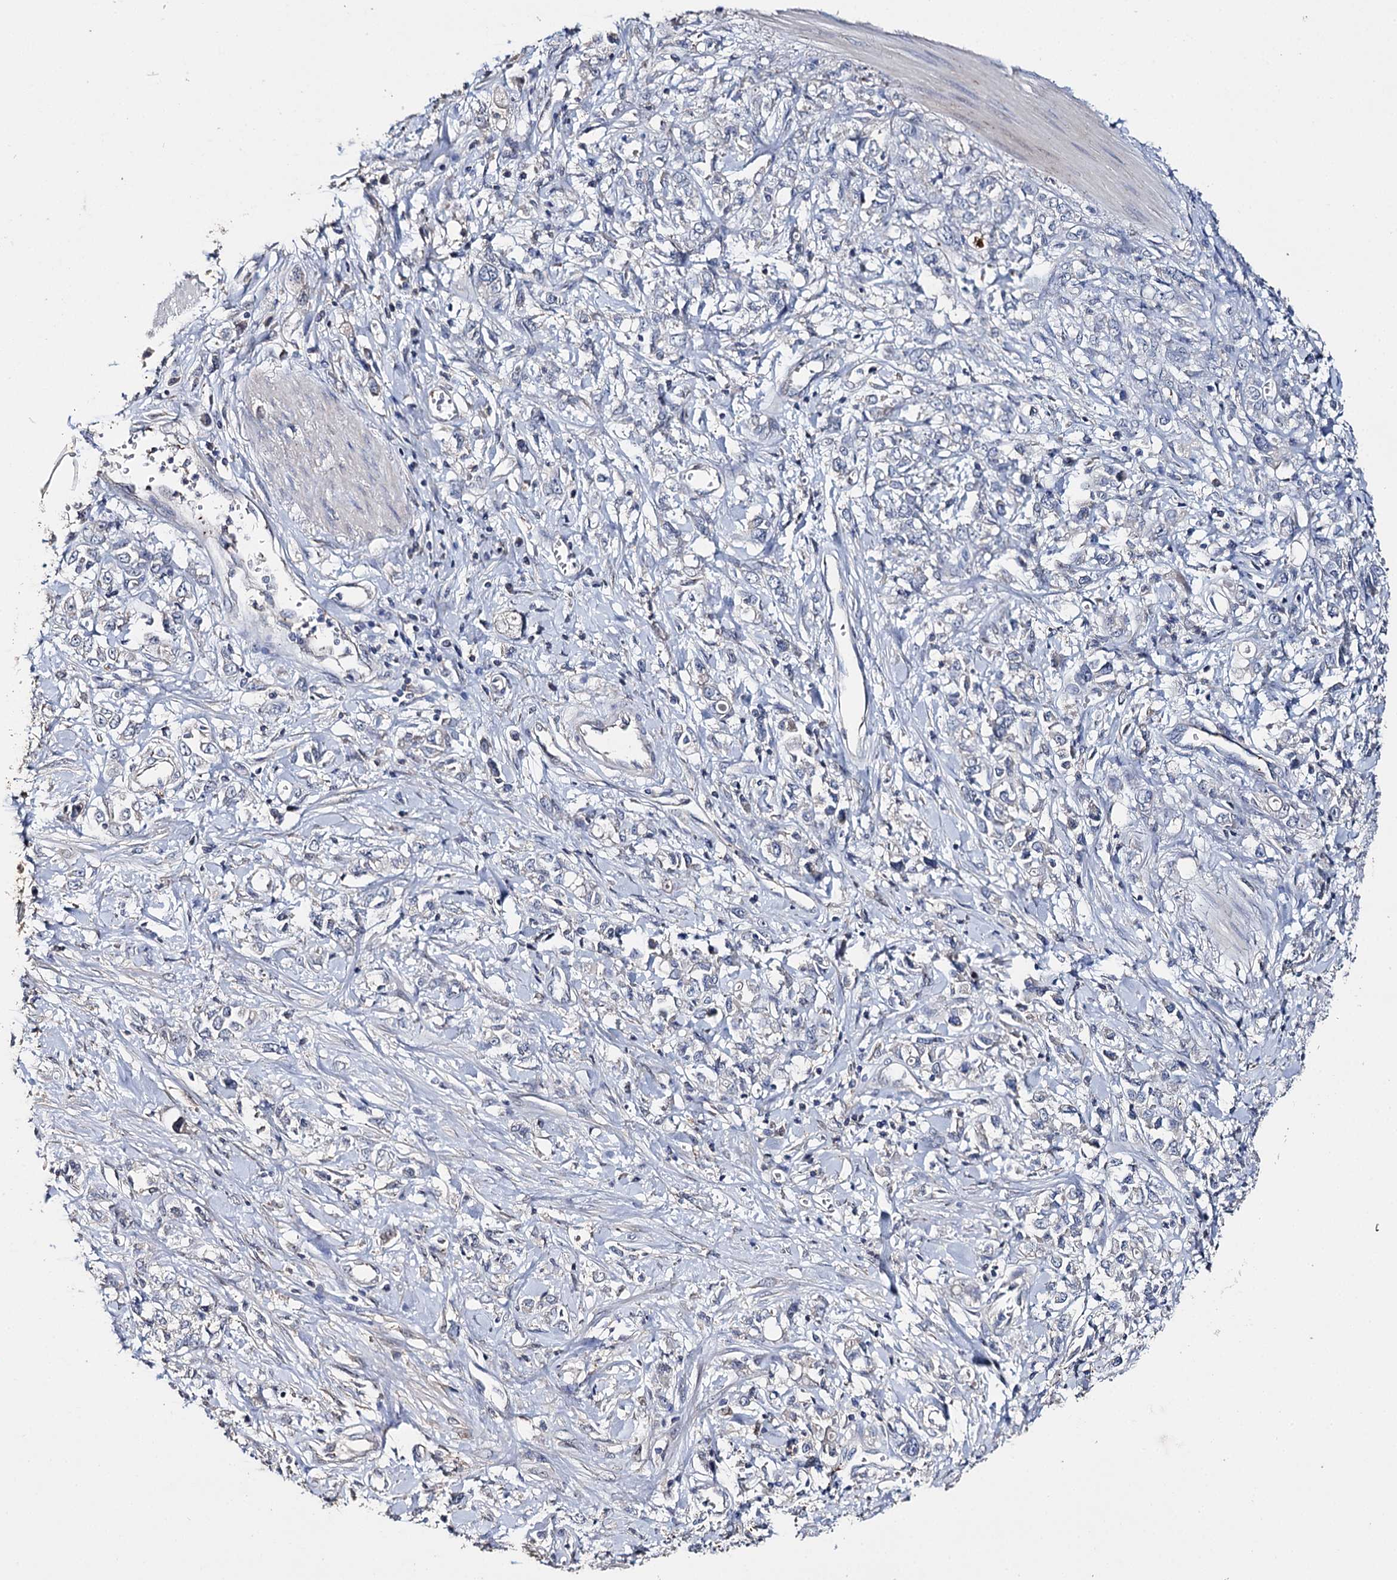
{"staining": {"intensity": "negative", "quantity": "none", "location": "none"}, "tissue": "stomach cancer", "cell_type": "Tumor cells", "image_type": "cancer", "snomed": [{"axis": "morphology", "description": "Adenocarcinoma, NOS"}, {"axis": "topography", "description": "Stomach"}], "caption": "Immunohistochemical staining of human adenocarcinoma (stomach) shows no significant positivity in tumor cells.", "gene": "DNAH6", "patient": {"sex": "female", "age": 76}}